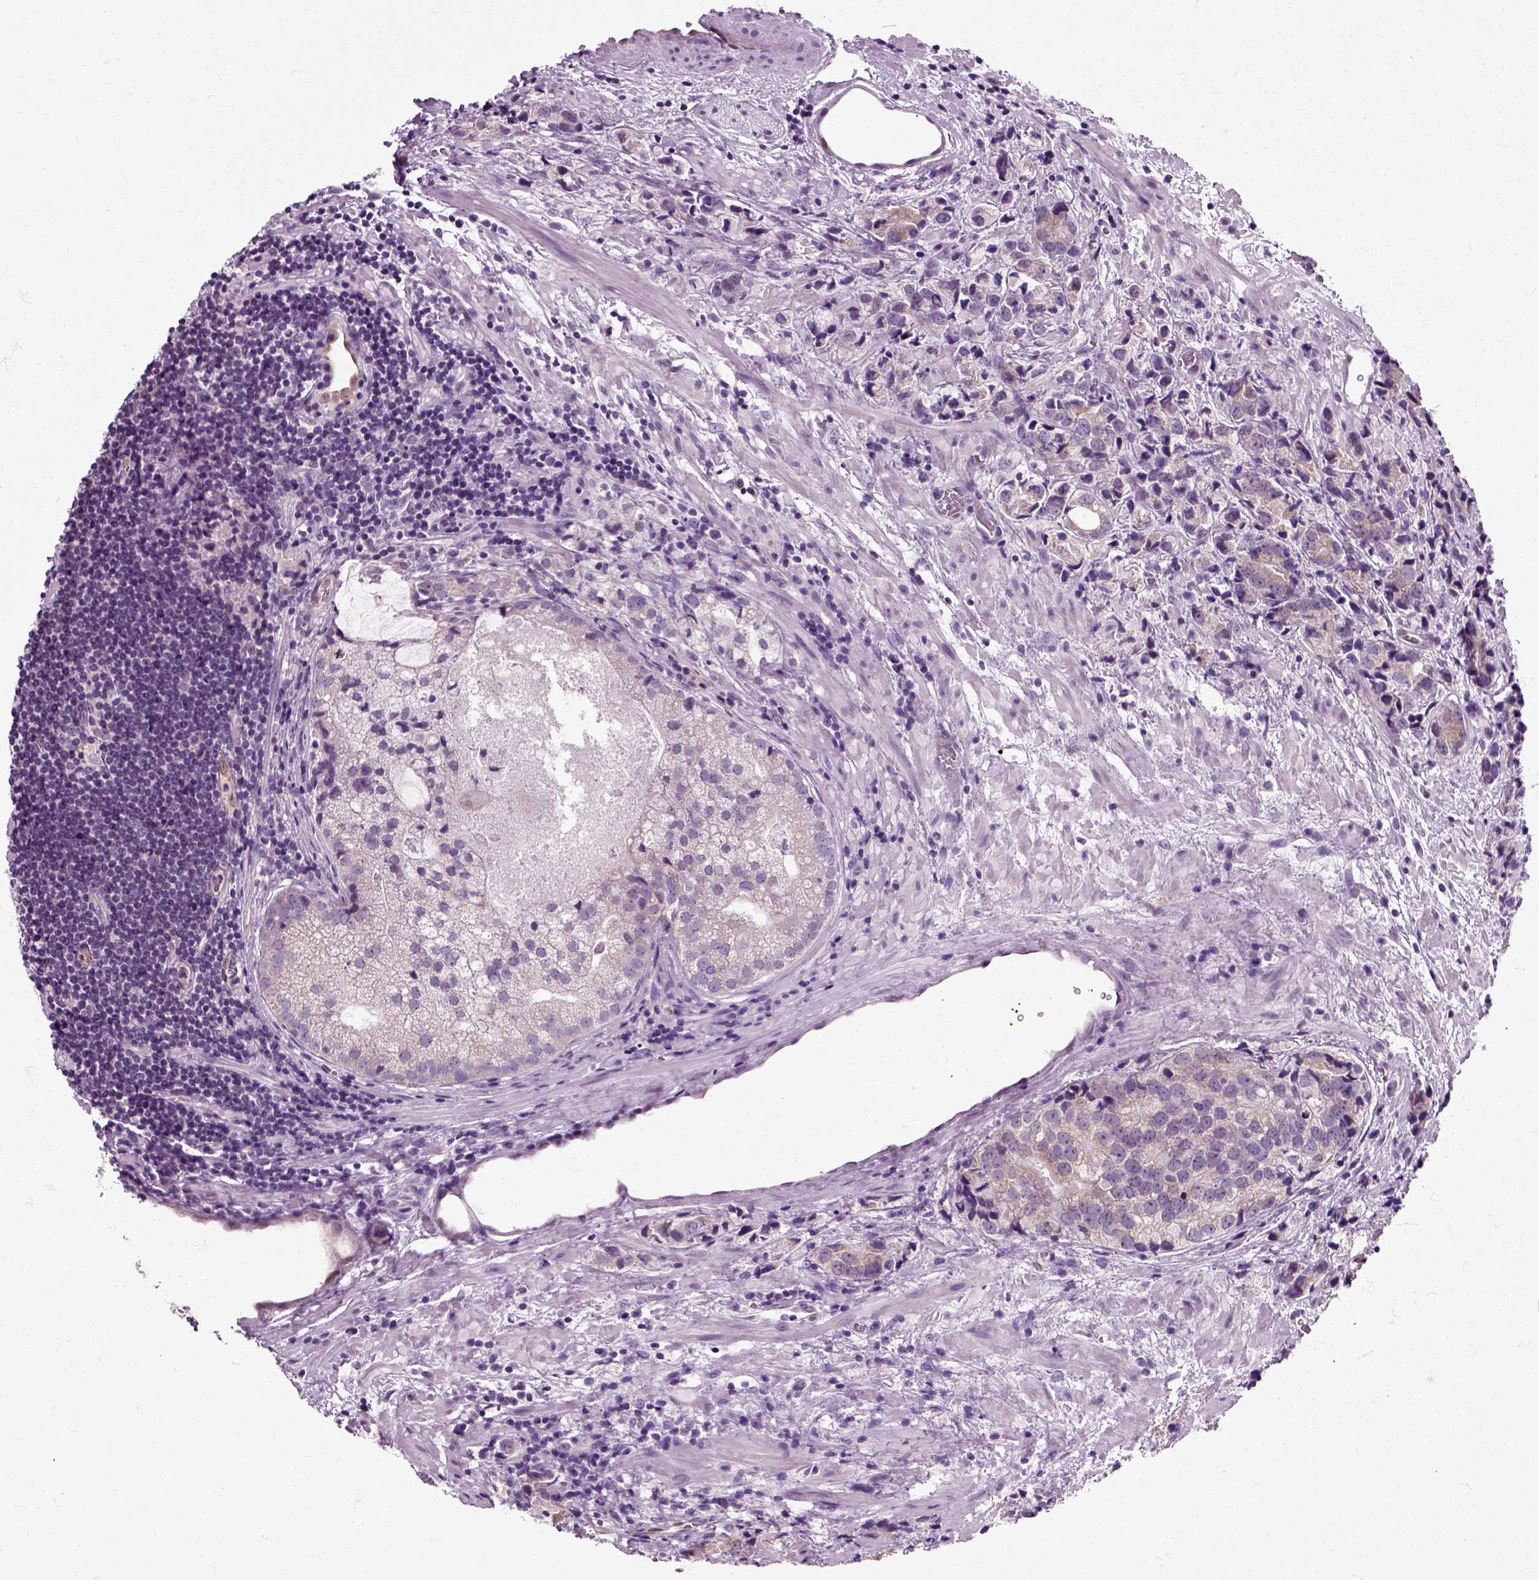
{"staining": {"intensity": "negative", "quantity": "none", "location": "none"}, "tissue": "prostate cancer", "cell_type": "Tumor cells", "image_type": "cancer", "snomed": [{"axis": "morphology", "description": "Adenocarcinoma, NOS"}, {"axis": "topography", "description": "Prostate and seminal vesicle, NOS"}], "caption": "Human prostate cancer (adenocarcinoma) stained for a protein using immunohistochemistry (IHC) shows no expression in tumor cells.", "gene": "HSPA2", "patient": {"sex": "male", "age": 63}}